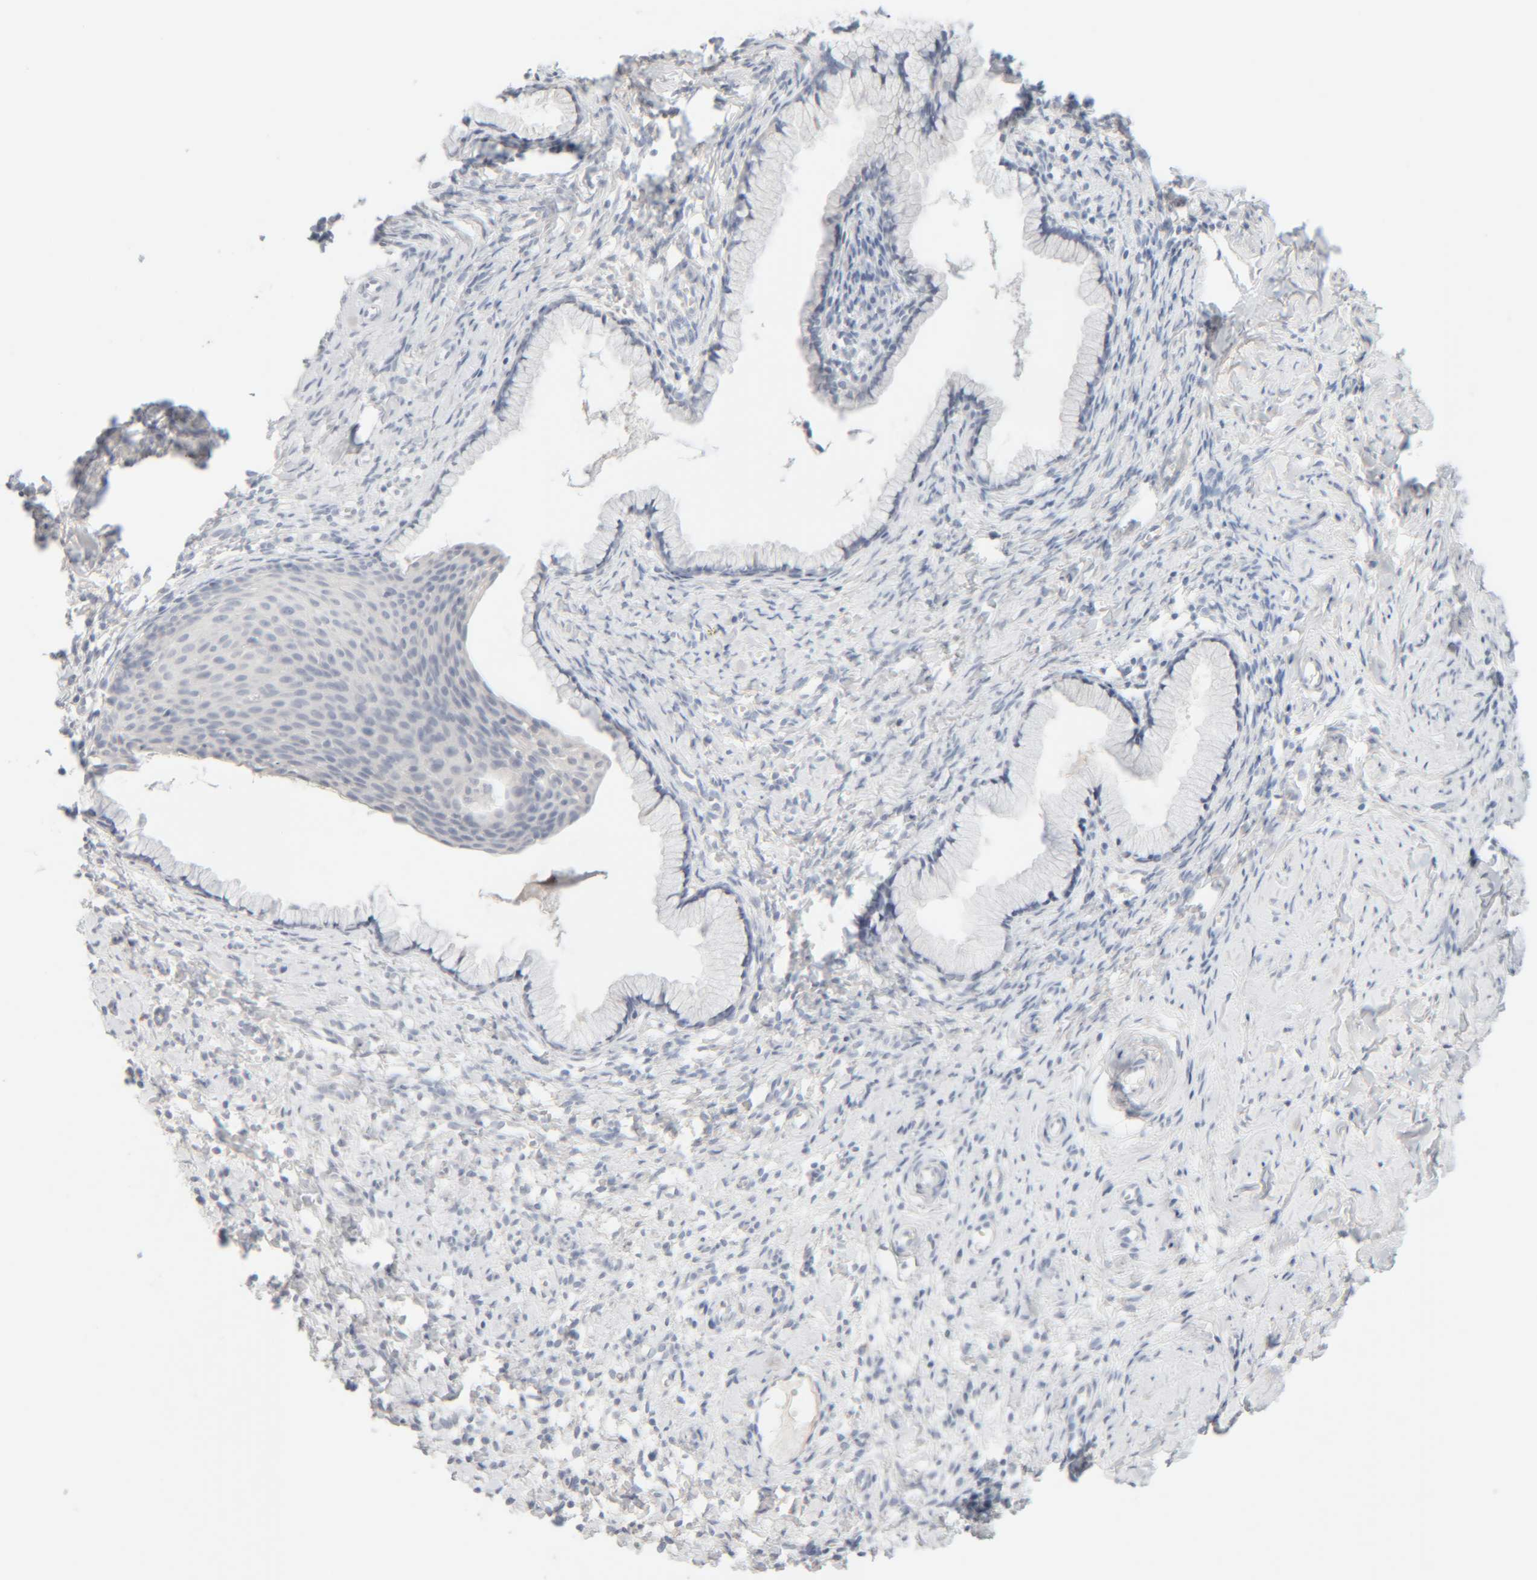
{"staining": {"intensity": "negative", "quantity": "none", "location": "none"}, "tissue": "cervix", "cell_type": "Glandular cells", "image_type": "normal", "snomed": [{"axis": "morphology", "description": "Normal tissue, NOS"}, {"axis": "topography", "description": "Cervix"}], "caption": "Cervix stained for a protein using immunohistochemistry (IHC) exhibits no positivity glandular cells.", "gene": "RIDA", "patient": {"sex": "female", "age": 75}}